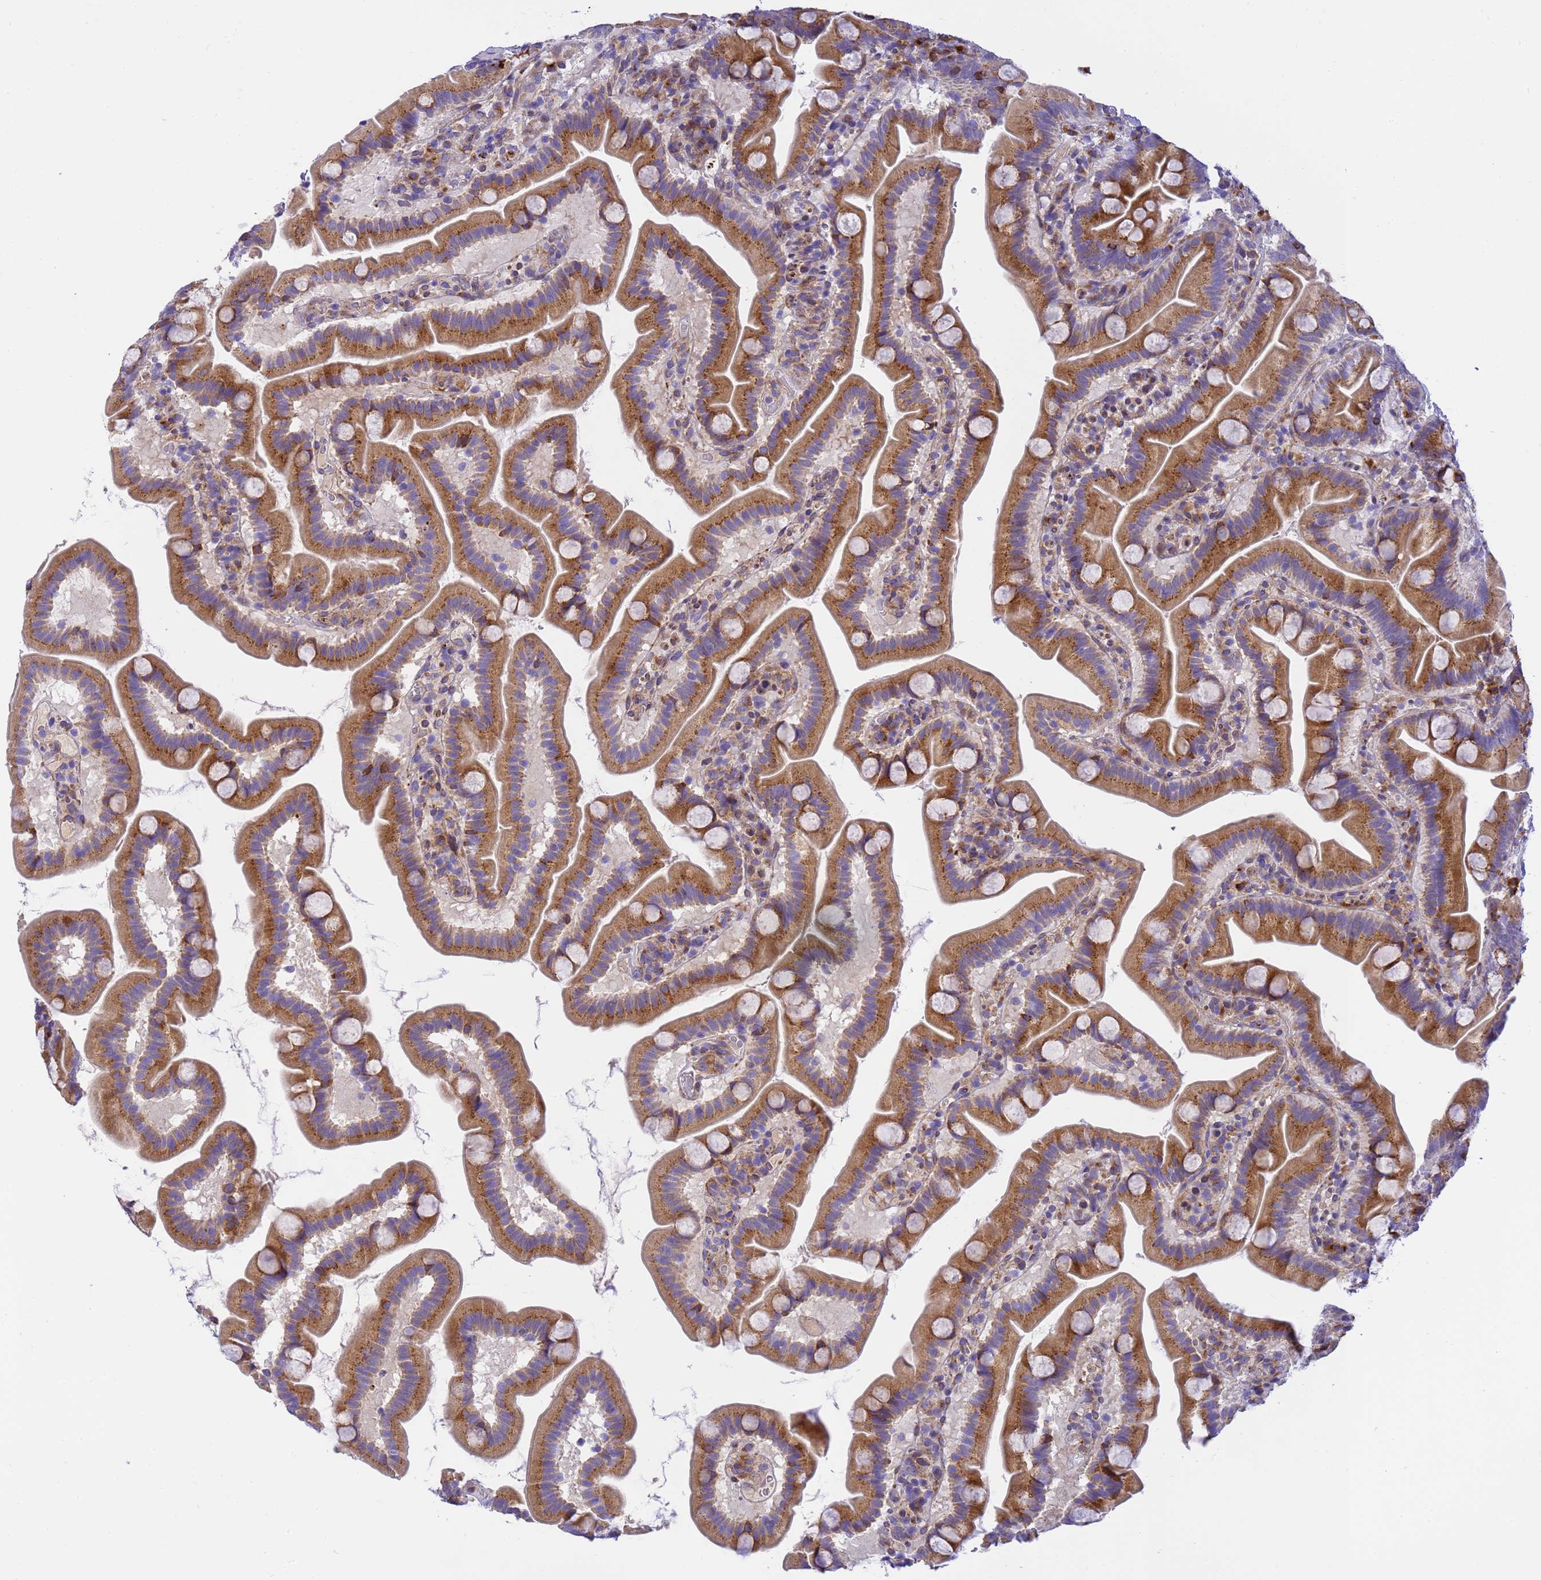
{"staining": {"intensity": "moderate", "quantity": ">75%", "location": "cytoplasmic/membranous"}, "tissue": "small intestine", "cell_type": "Glandular cells", "image_type": "normal", "snomed": [{"axis": "morphology", "description": "Normal tissue, NOS"}, {"axis": "topography", "description": "Small intestine"}], "caption": "The immunohistochemical stain highlights moderate cytoplasmic/membranous expression in glandular cells of unremarkable small intestine.", "gene": "RHBDD3", "patient": {"sex": "female", "age": 68}}